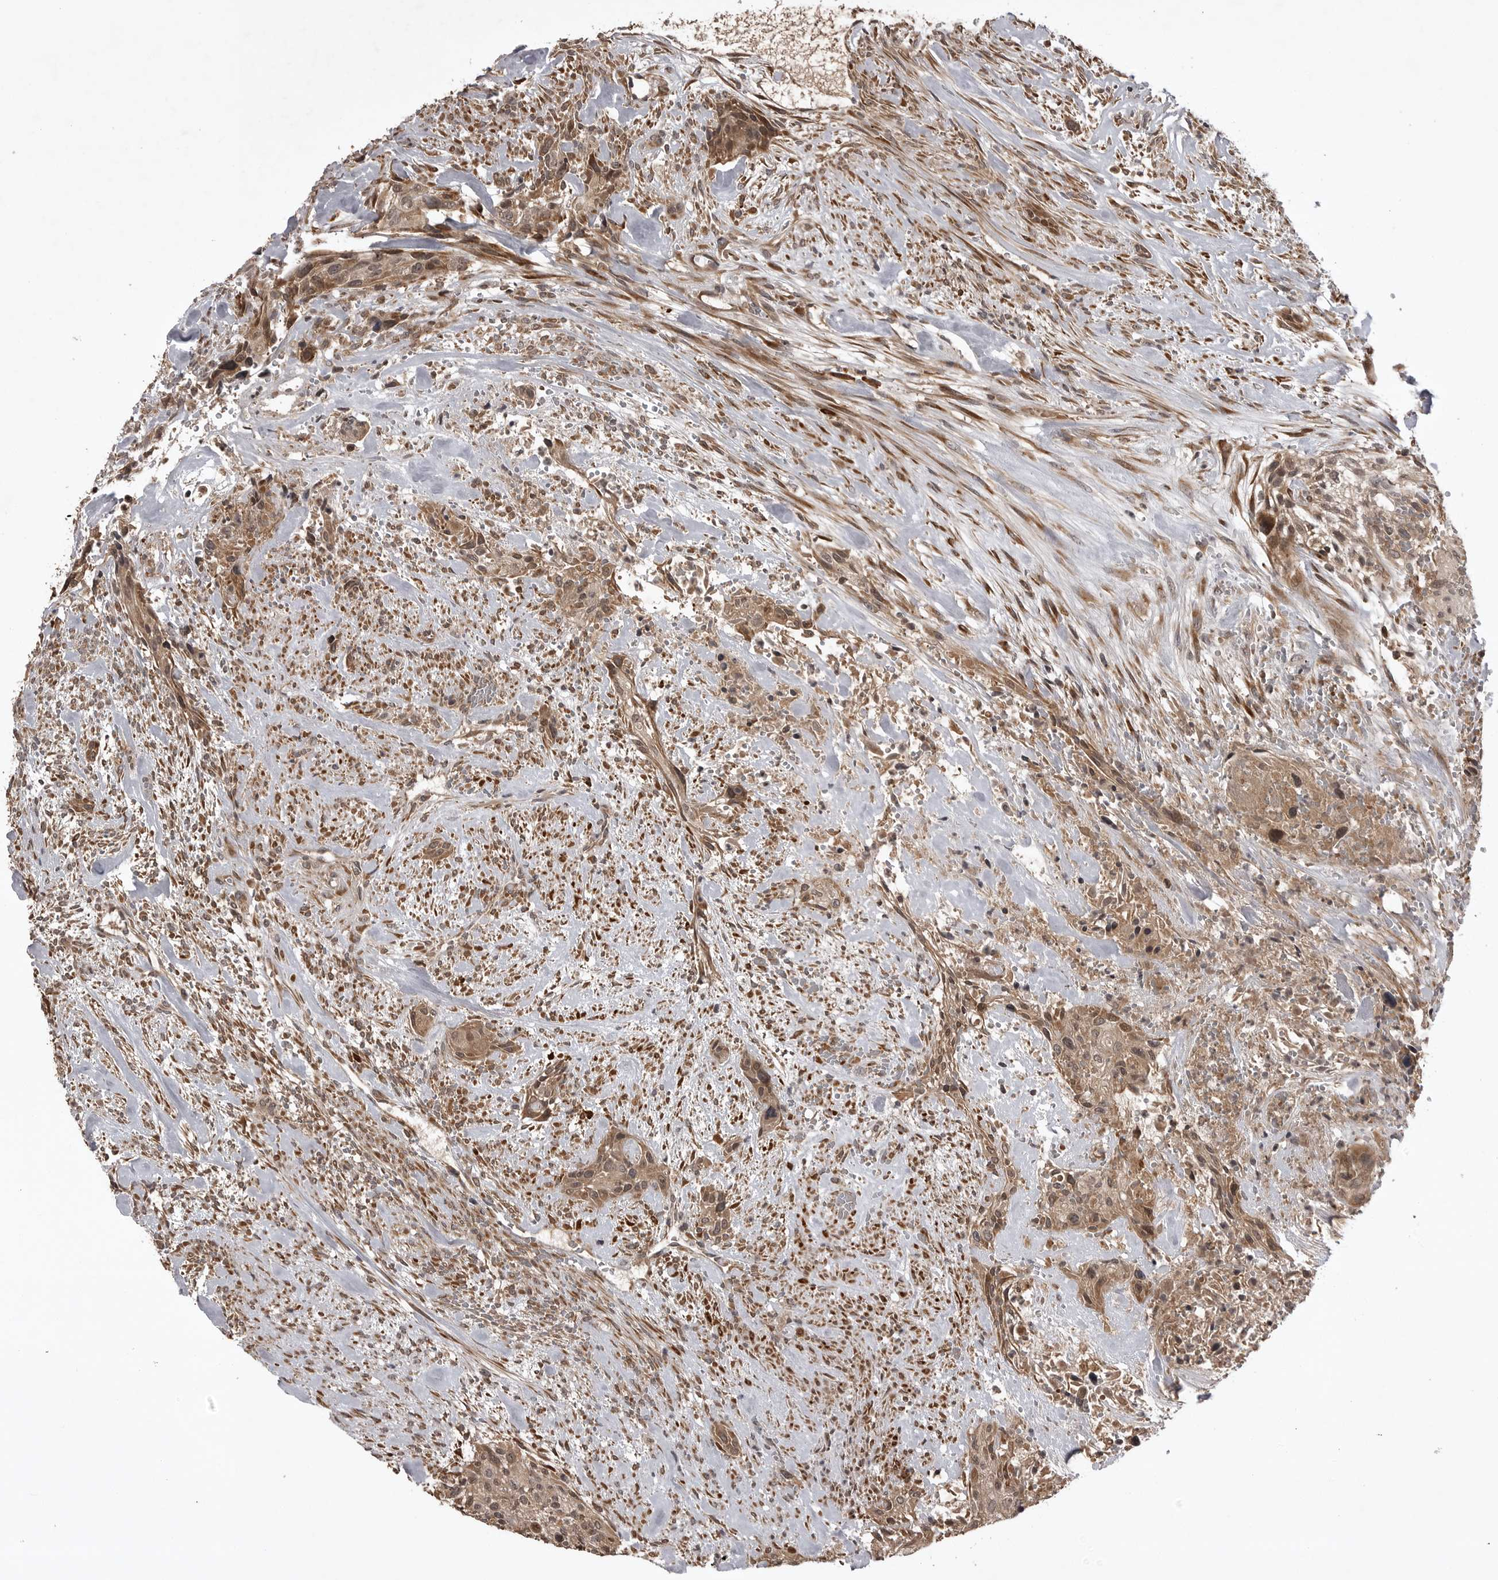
{"staining": {"intensity": "weak", "quantity": ">75%", "location": "cytoplasmic/membranous,nuclear"}, "tissue": "urothelial cancer", "cell_type": "Tumor cells", "image_type": "cancer", "snomed": [{"axis": "morphology", "description": "Urothelial carcinoma, High grade"}, {"axis": "topography", "description": "Urinary bladder"}], "caption": "A low amount of weak cytoplasmic/membranous and nuclear staining is identified in about >75% of tumor cells in urothelial cancer tissue.", "gene": "AKAP7", "patient": {"sex": "male", "age": 35}}